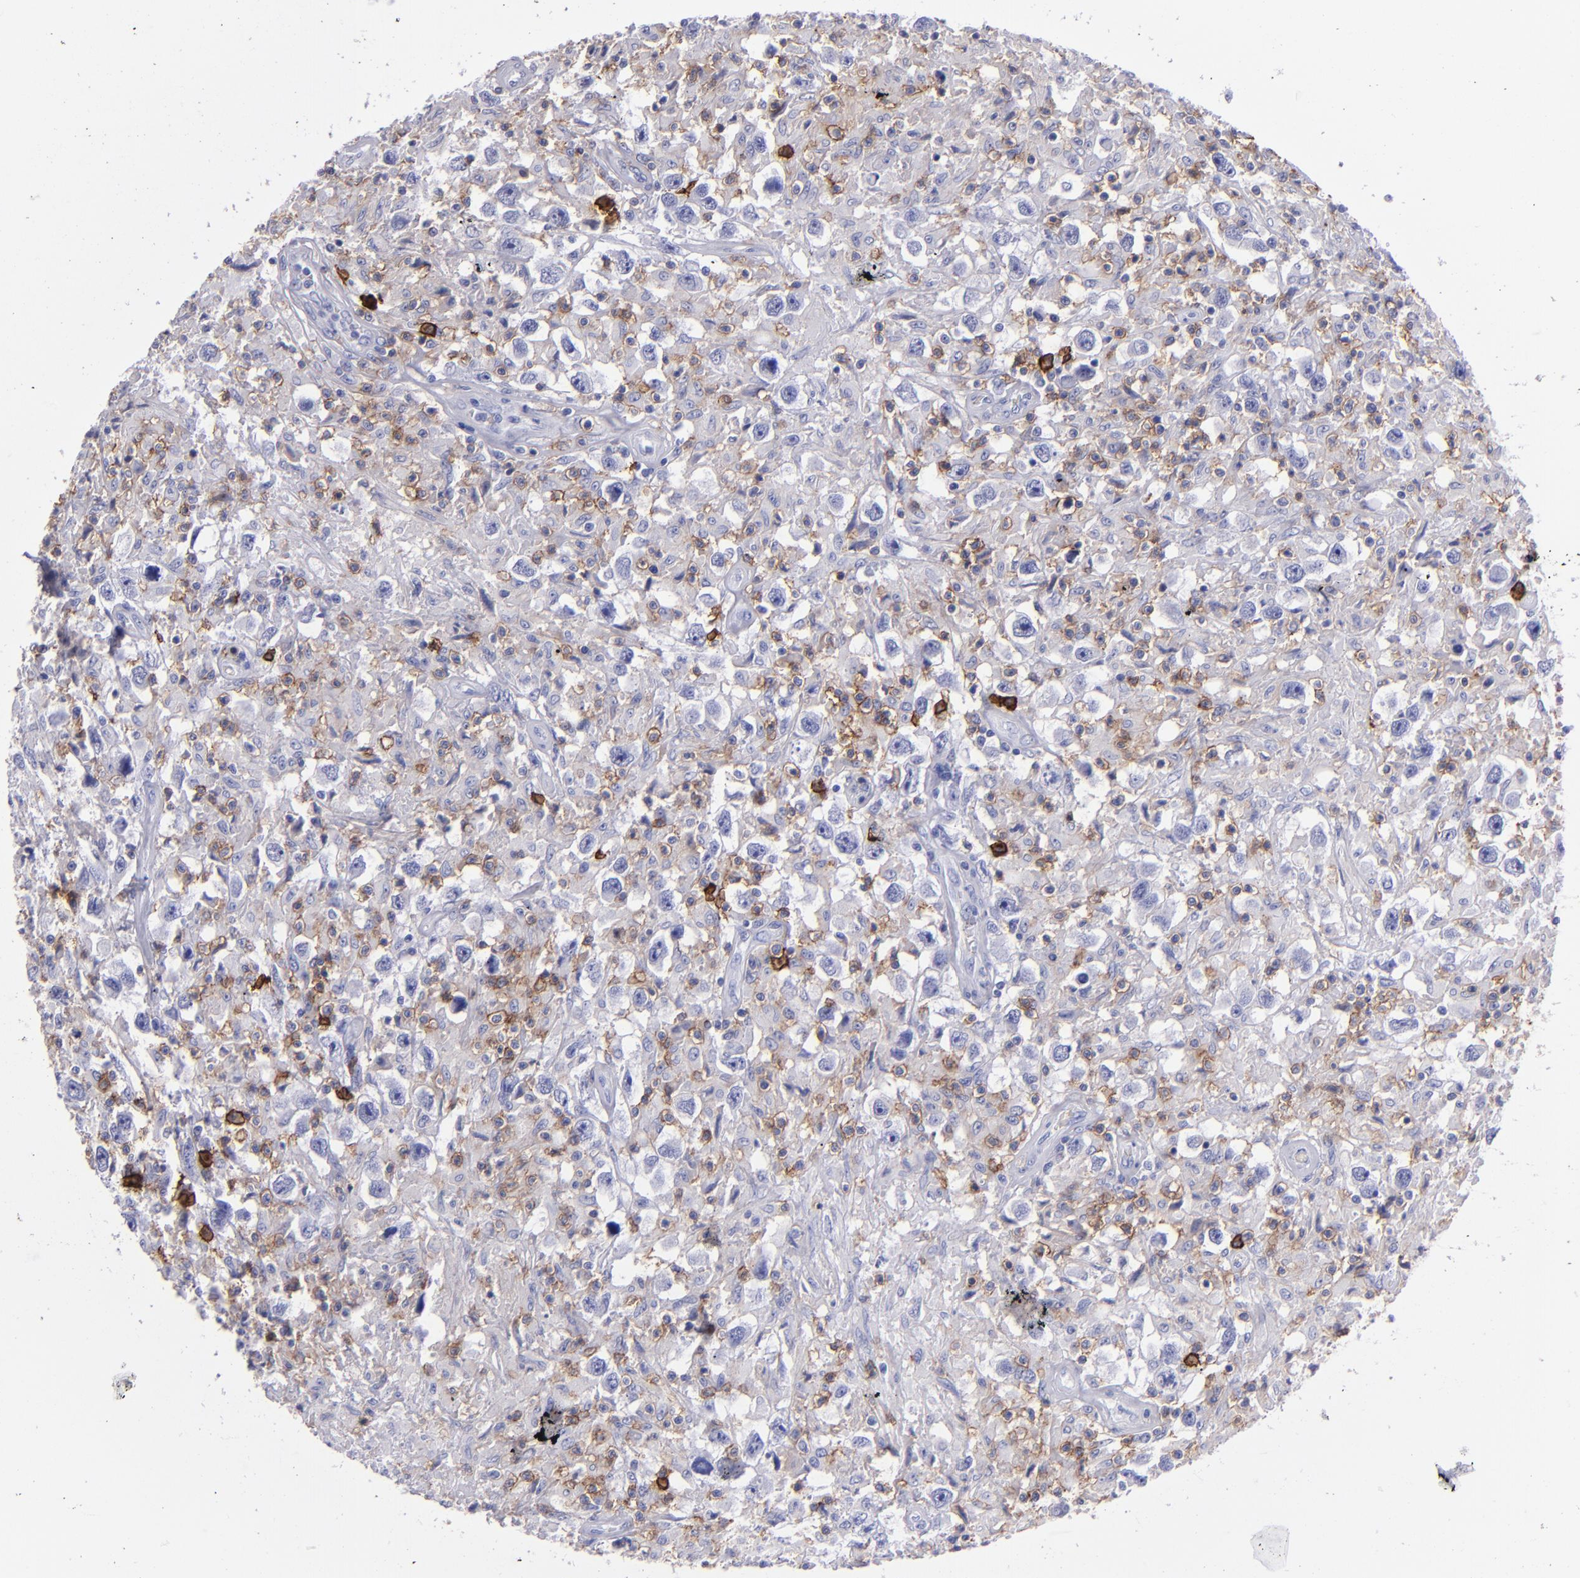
{"staining": {"intensity": "negative", "quantity": "none", "location": "none"}, "tissue": "testis cancer", "cell_type": "Tumor cells", "image_type": "cancer", "snomed": [{"axis": "morphology", "description": "Seminoma, NOS"}, {"axis": "topography", "description": "Testis"}], "caption": "An immunohistochemistry photomicrograph of seminoma (testis) is shown. There is no staining in tumor cells of seminoma (testis).", "gene": "CD38", "patient": {"sex": "male", "age": 34}}